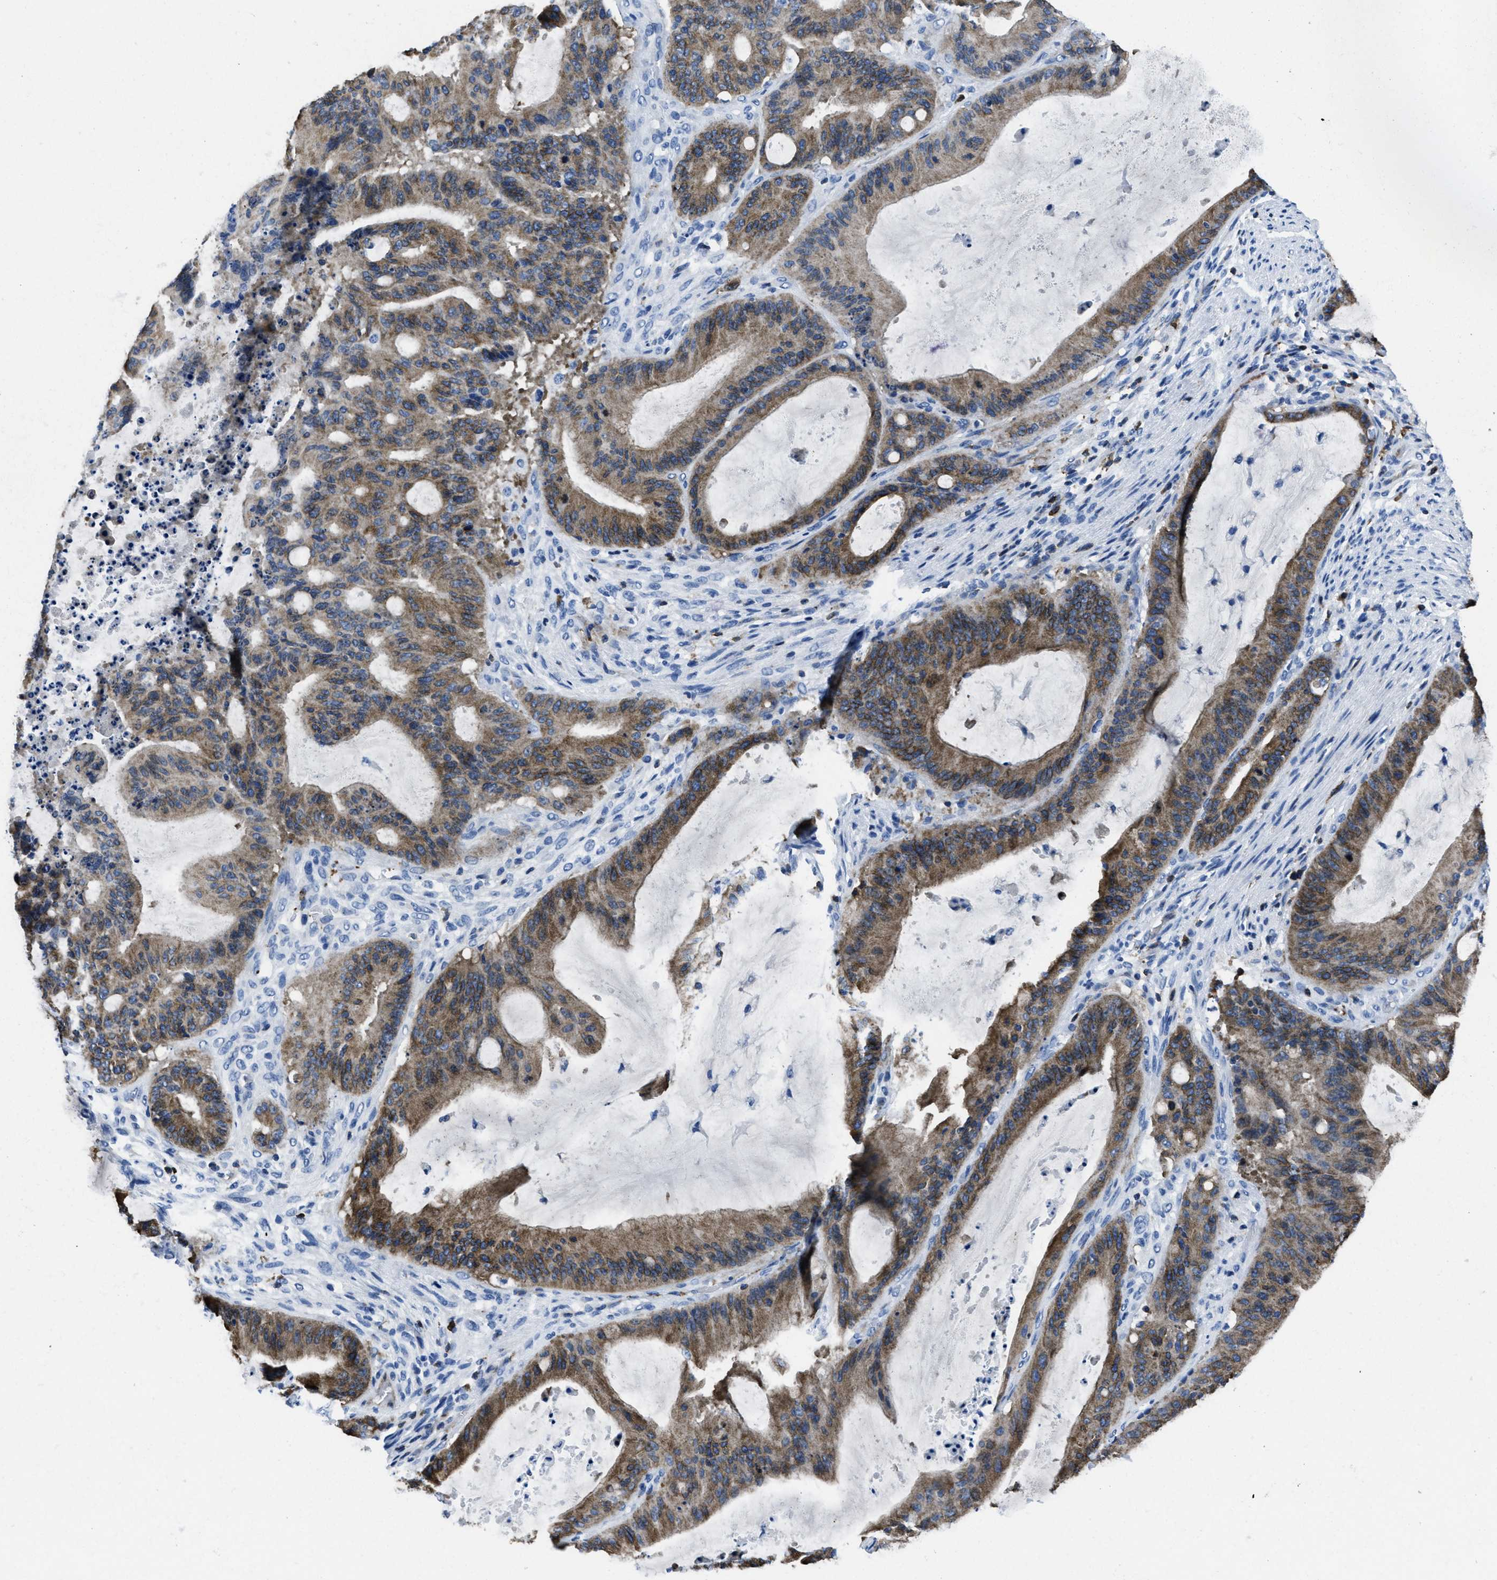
{"staining": {"intensity": "moderate", "quantity": ">75%", "location": "cytoplasmic/membranous"}, "tissue": "liver cancer", "cell_type": "Tumor cells", "image_type": "cancer", "snomed": [{"axis": "morphology", "description": "Normal tissue, NOS"}, {"axis": "morphology", "description": "Cholangiocarcinoma"}, {"axis": "topography", "description": "Liver"}, {"axis": "topography", "description": "Peripheral nerve tissue"}], "caption": "Immunohistochemical staining of liver cancer demonstrates moderate cytoplasmic/membranous protein staining in about >75% of tumor cells.", "gene": "ITGA3", "patient": {"sex": "female", "age": 73}}